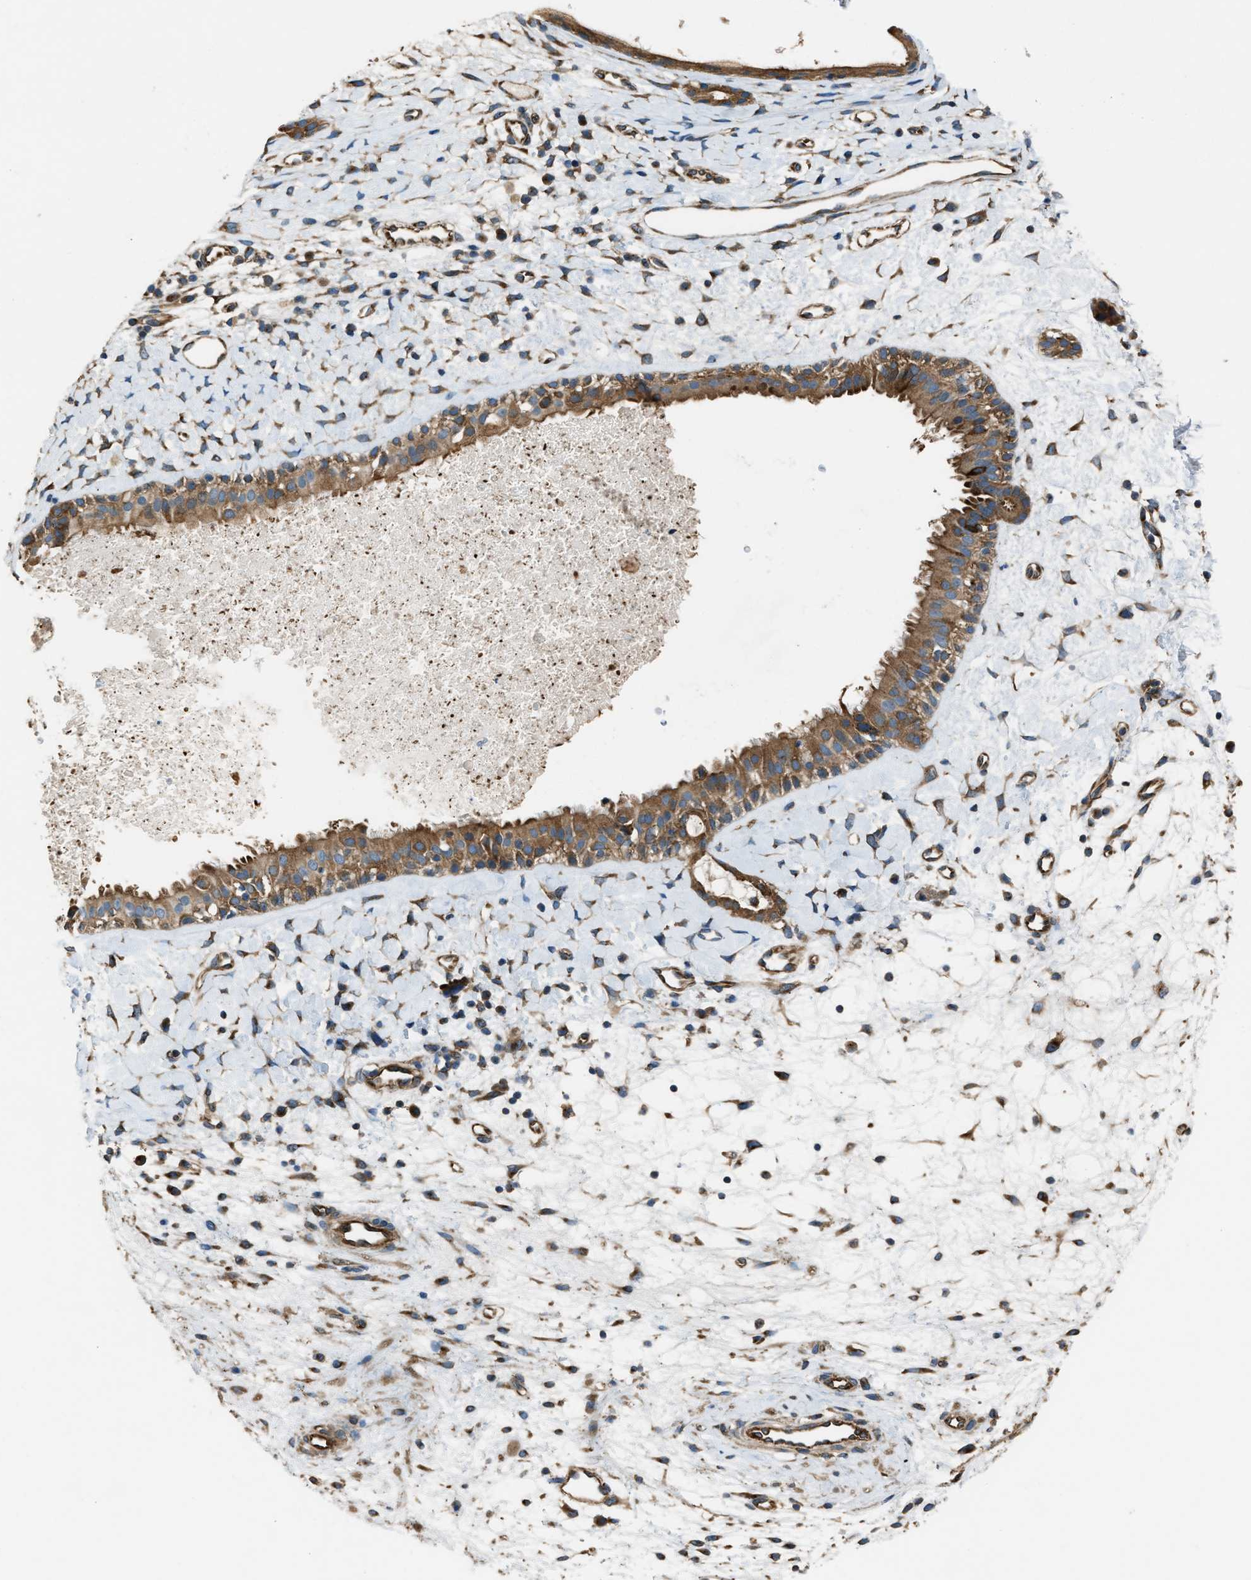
{"staining": {"intensity": "moderate", "quantity": ">75%", "location": "cytoplasmic/membranous"}, "tissue": "nasopharynx", "cell_type": "Respiratory epithelial cells", "image_type": "normal", "snomed": [{"axis": "morphology", "description": "Normal tissue, NOS"}, {"axis": "topography", "description": "Nasopharynx"}], "caption": "Protein analysis of unremarkable nasopharynx reveals moderate cytoplasmic/membranous staining in approximately >75% of respiratory epithelial cells.", "gene": "TRPC1", "patient": {"sex": "male", "age": 22}}